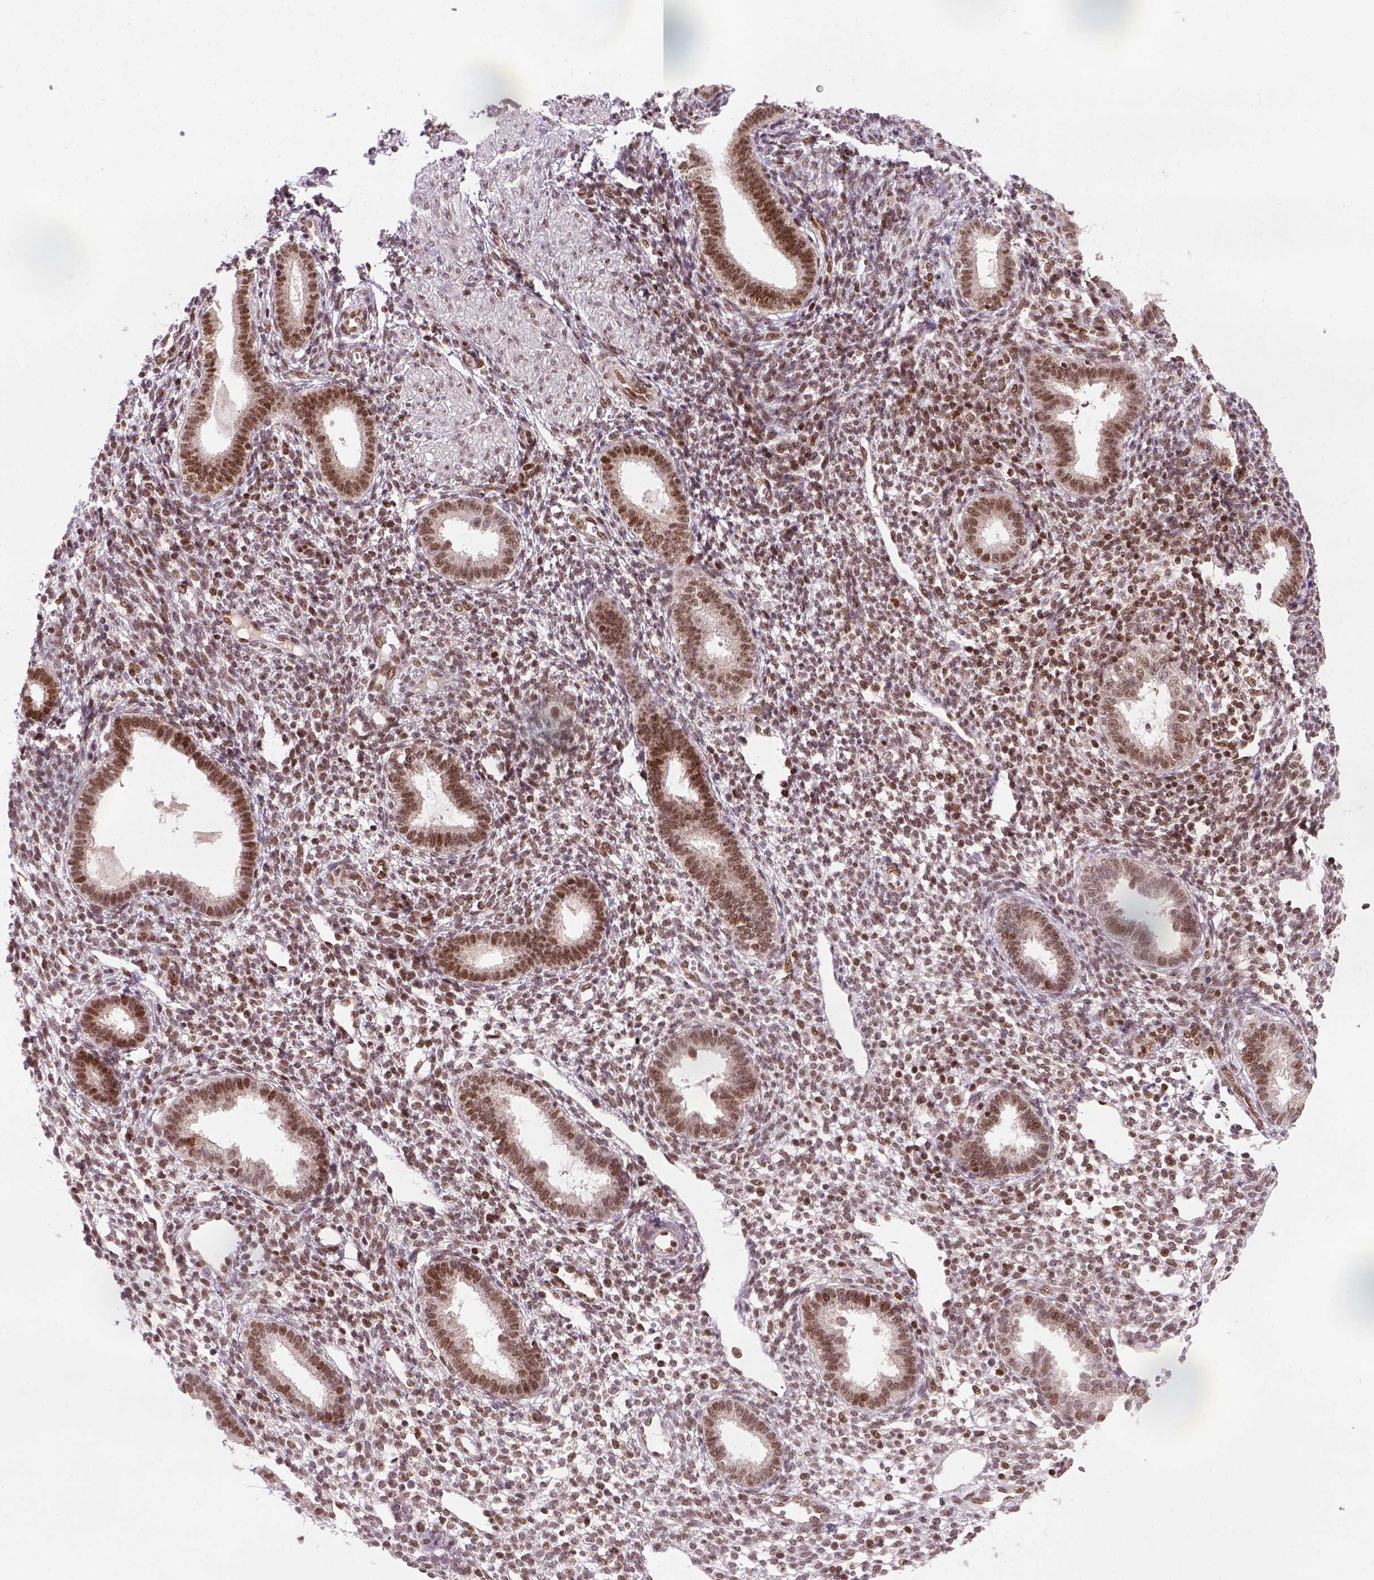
{"staining": {"intensity": "moderate", "quantity": "25%-75%", "location": "nuclear"}, "tissue": "endometrium", "cell_type": "Cells in endometrial stroma", "image_type": "normal", "snomed": [{"axis": "morphology", "description": "Normal tissue, NOS"}, {"axis": "topography", "description": "Endometrium"}], "caption": "Immunohistochemical staining of benign endometrium shows 25%-75% levels of moderate nuclear protein staining in approximately 25%-75% of cells in endometrial stroma.", "gene": "MGMT", "patient": {"sex": "female", "age": 36}}